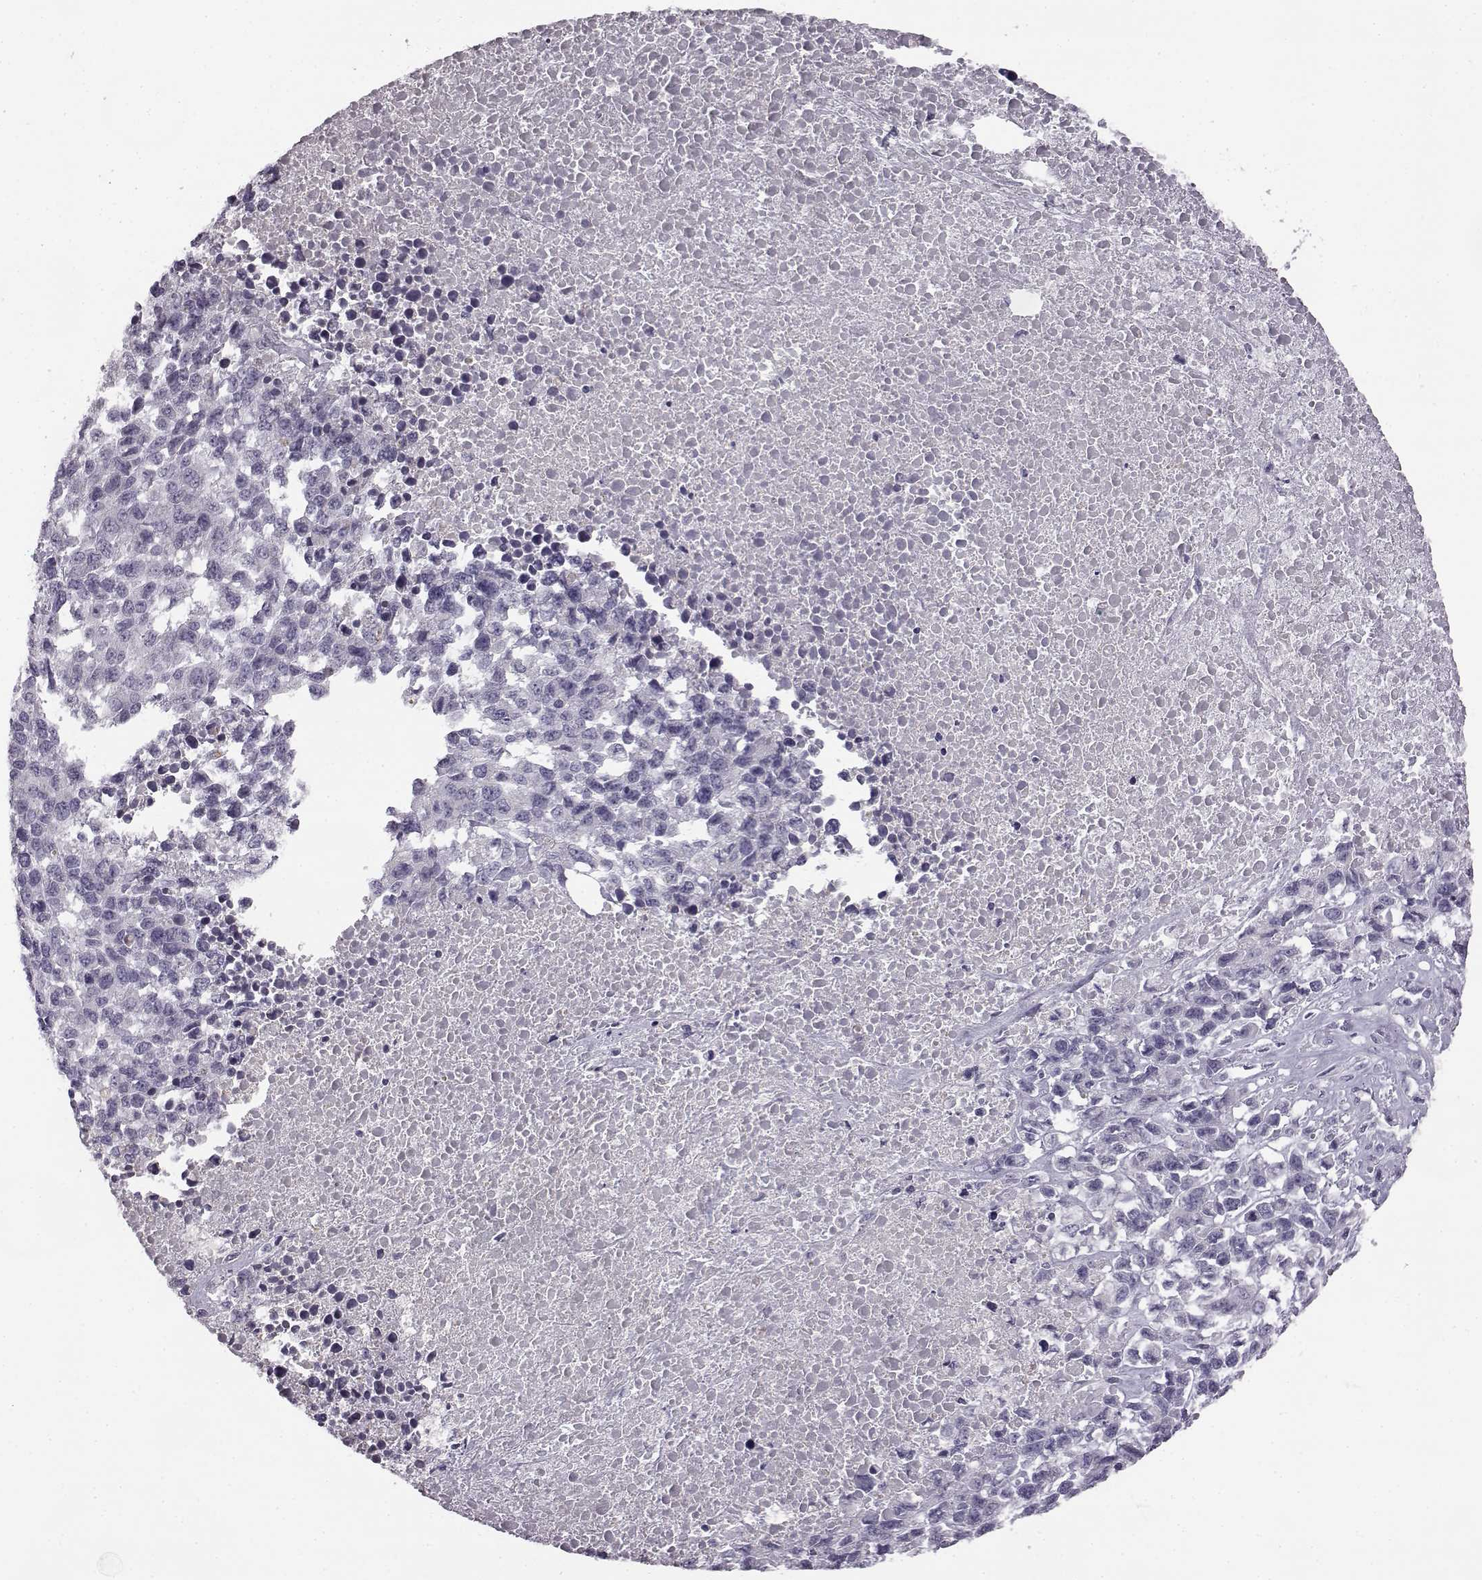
{"staining": {"intensity": "negative", "quantity": "none", "location": "none"}, "tissue": "melanoma", "cell_type": "Tumor cells", "image_type": "cancer", "snomed": [{"axis": "morphology", "description": "Malignant melanoma, Metastatic site"}, {"axis": "topography", "description": "Skin"}], "caption": "This histopathology image is of melanoma stained with IHC to label a protein in brown with the nuclei are counter-stained blue. There is no staining in tumor cells.", "gene": "ODAD4", "patient": {"sex": "male", "age": 84}}